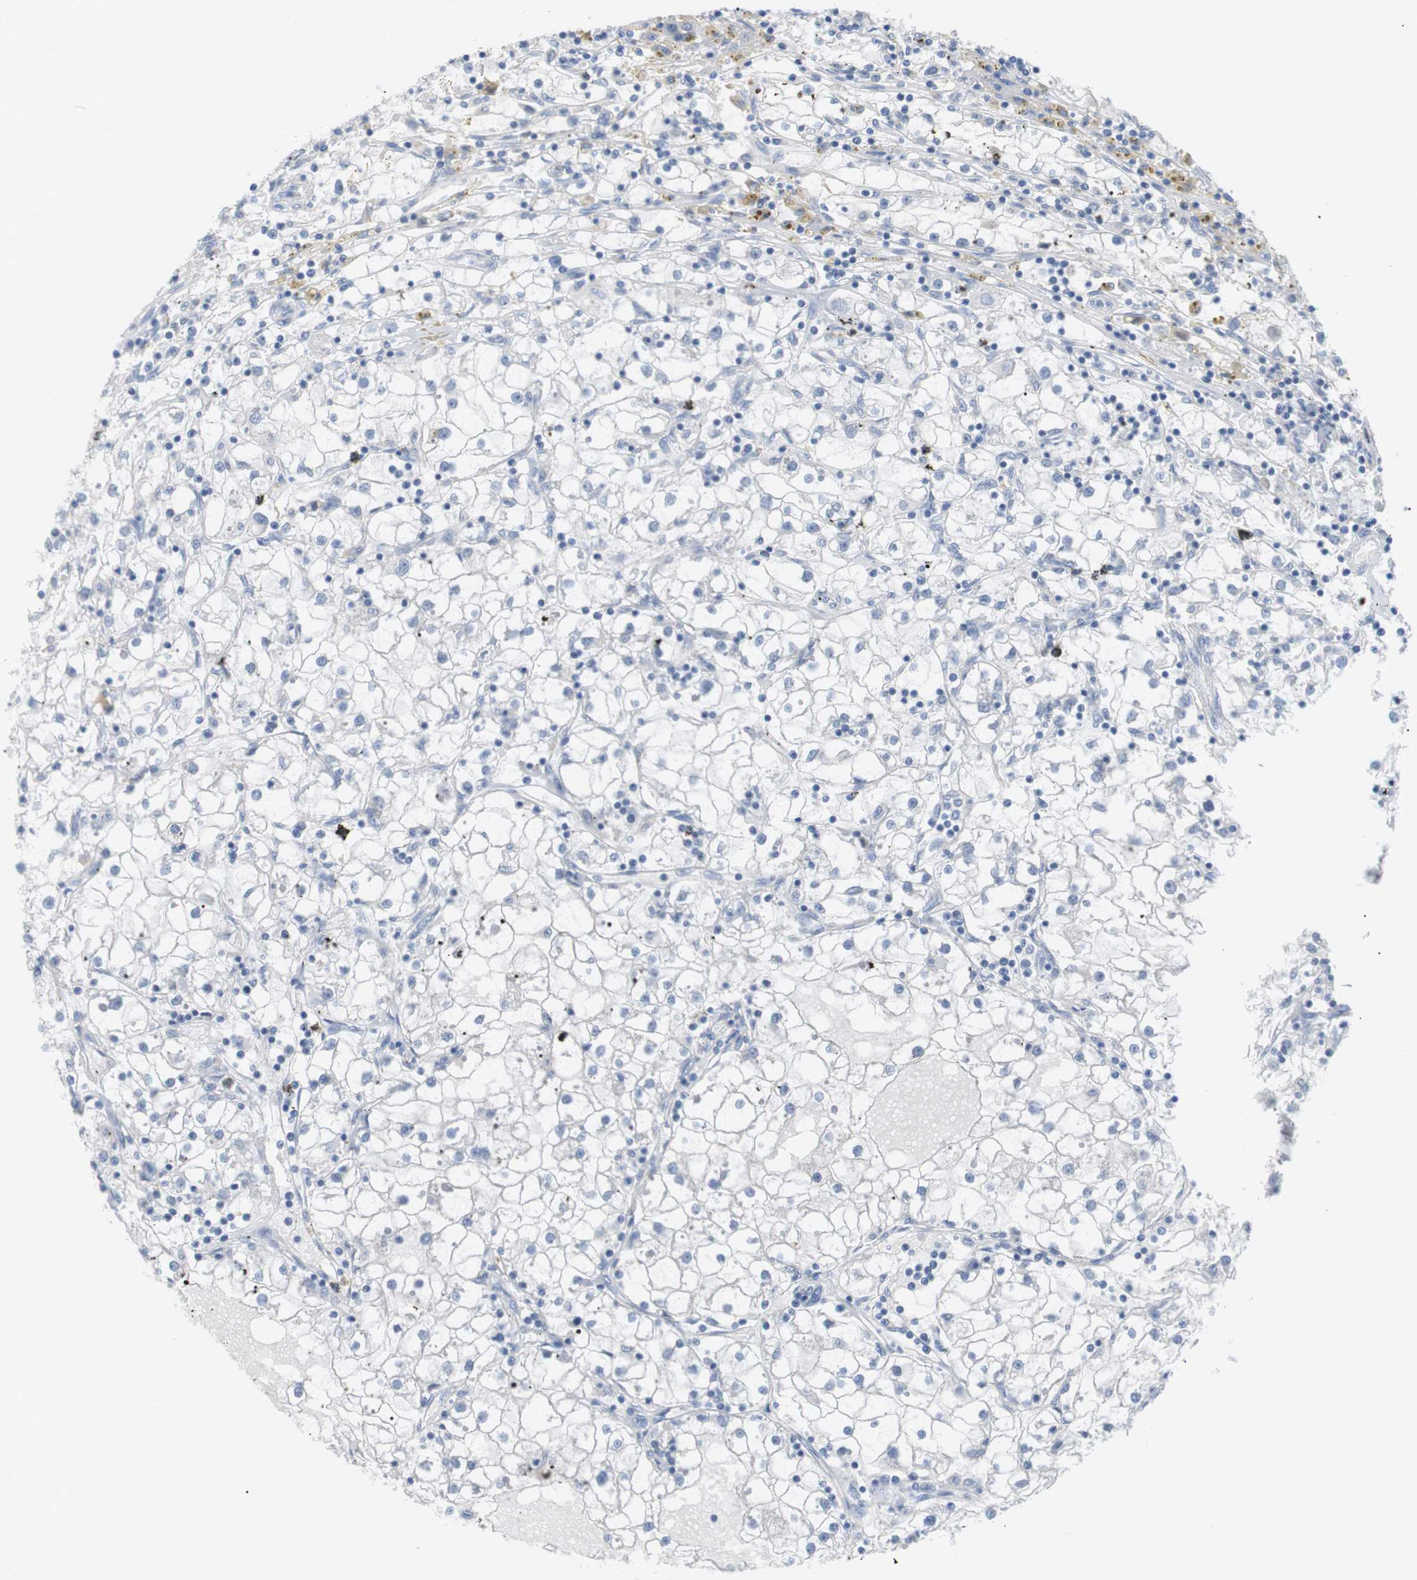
{"staining": {"intensity": "negative", "quantity": "none", "location": "none"}, "tissue": "renal cancer", "cell_type": "Tumor cells", "image_type": "cancer", "snomed": [{"axis": "morphology", "description": "Adenocarcinoma, NOS"}, {"axis": "topography", "description": "Kidney"}], "caption": "An immunohistochemistry (IHC) micrograph of adenocarcinoma (renal) is shown. There is no staining in tumor cells of adenocarcinoma (renal). (Immunohistochemistry (ihc), brightfield microscopy, high magnification).", "gene": "HBG2", "patient": {"sex": "male", "age": 56}}